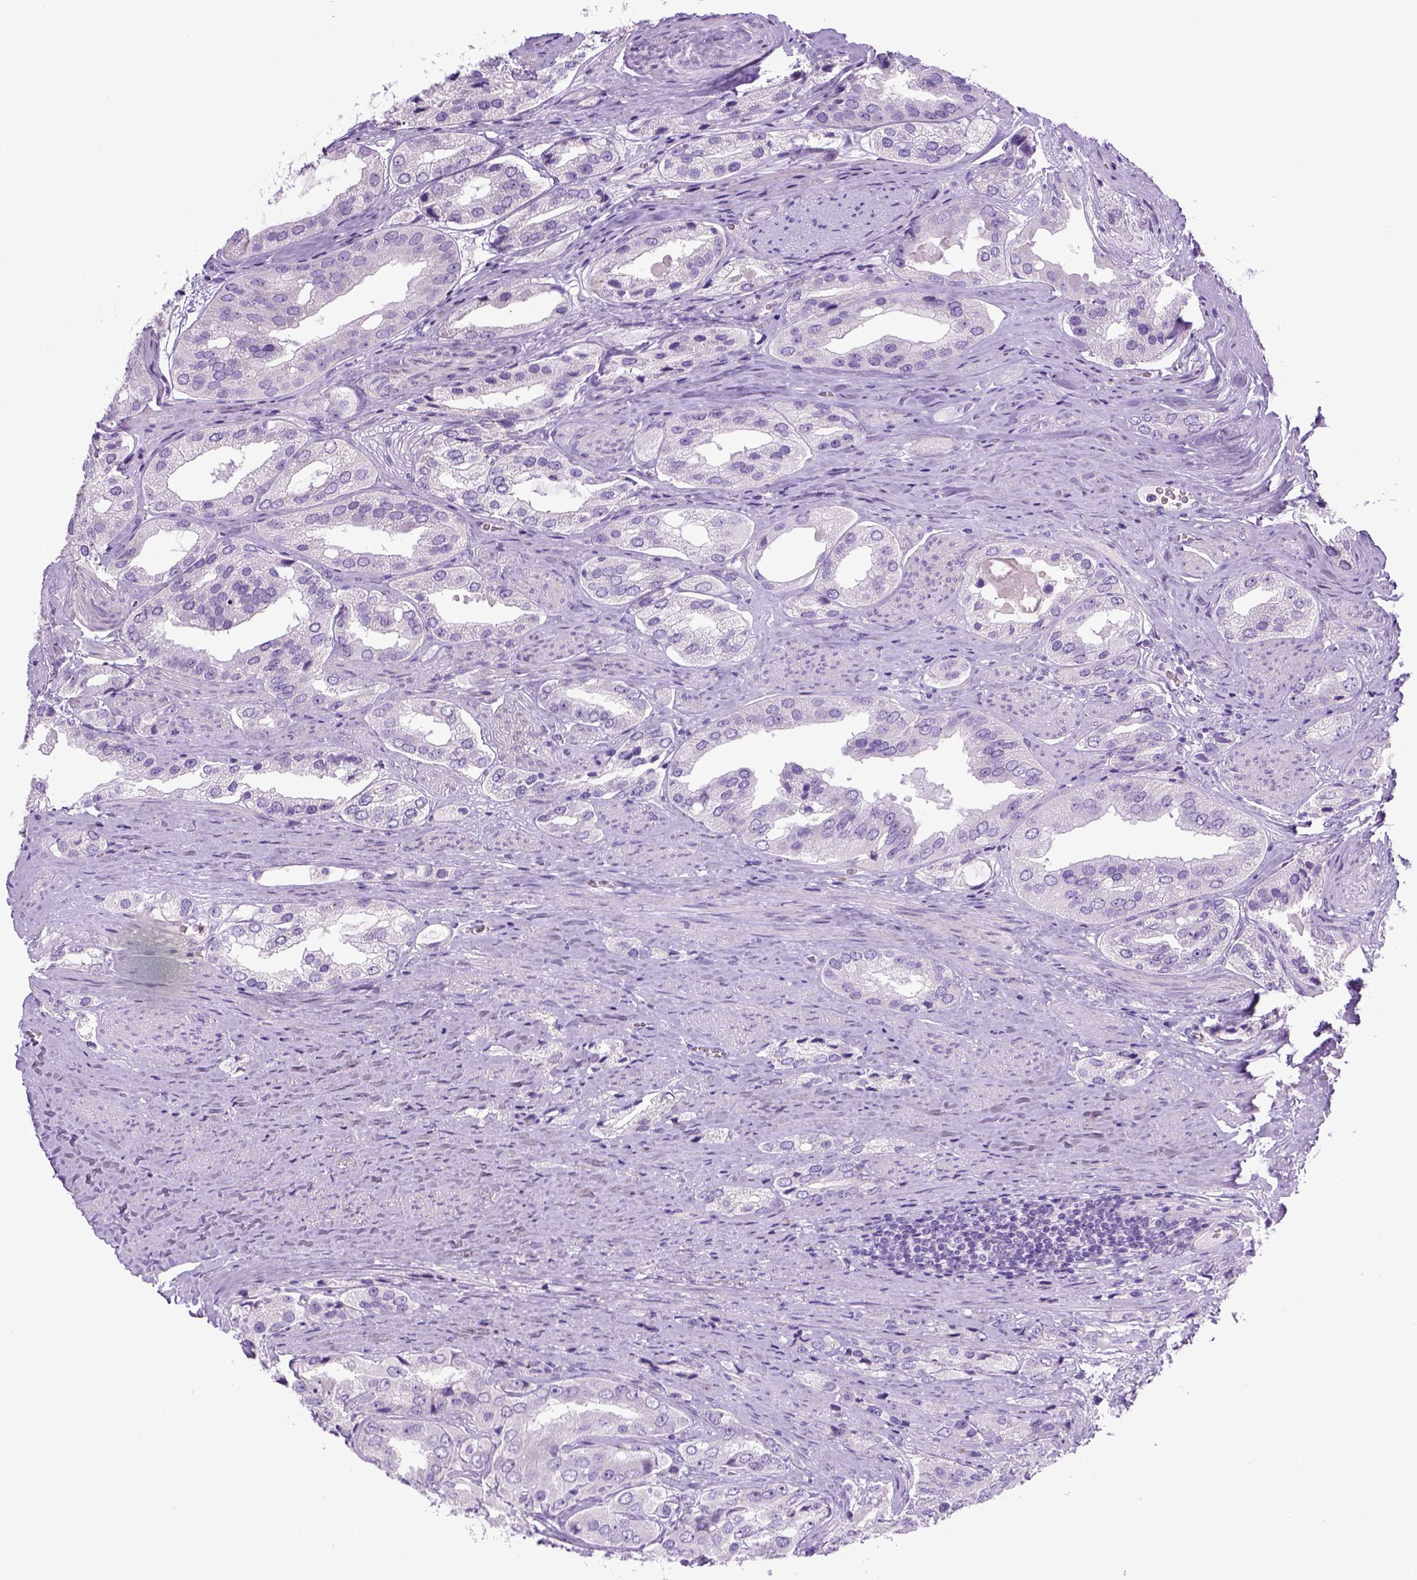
{"staining": {"intensity": "negative", "quantity": "none", "location": "none"}, "tissue": "prostate cancer", "cell_type": "Tumor cells", "image_type": "cancer", "snomed": [{"axis": "morphology", "description": "Adenocarcinoma, Low grade"}, {"axis": "topography", "description": "Prostate"}], "caption": "An immunohistochemistry micrograph of prostate cancer is shown. There is no staining in tumor cells of prostate cancer.", "gene": "KRT71", "patient": {"sex": "male", "age": 69}}